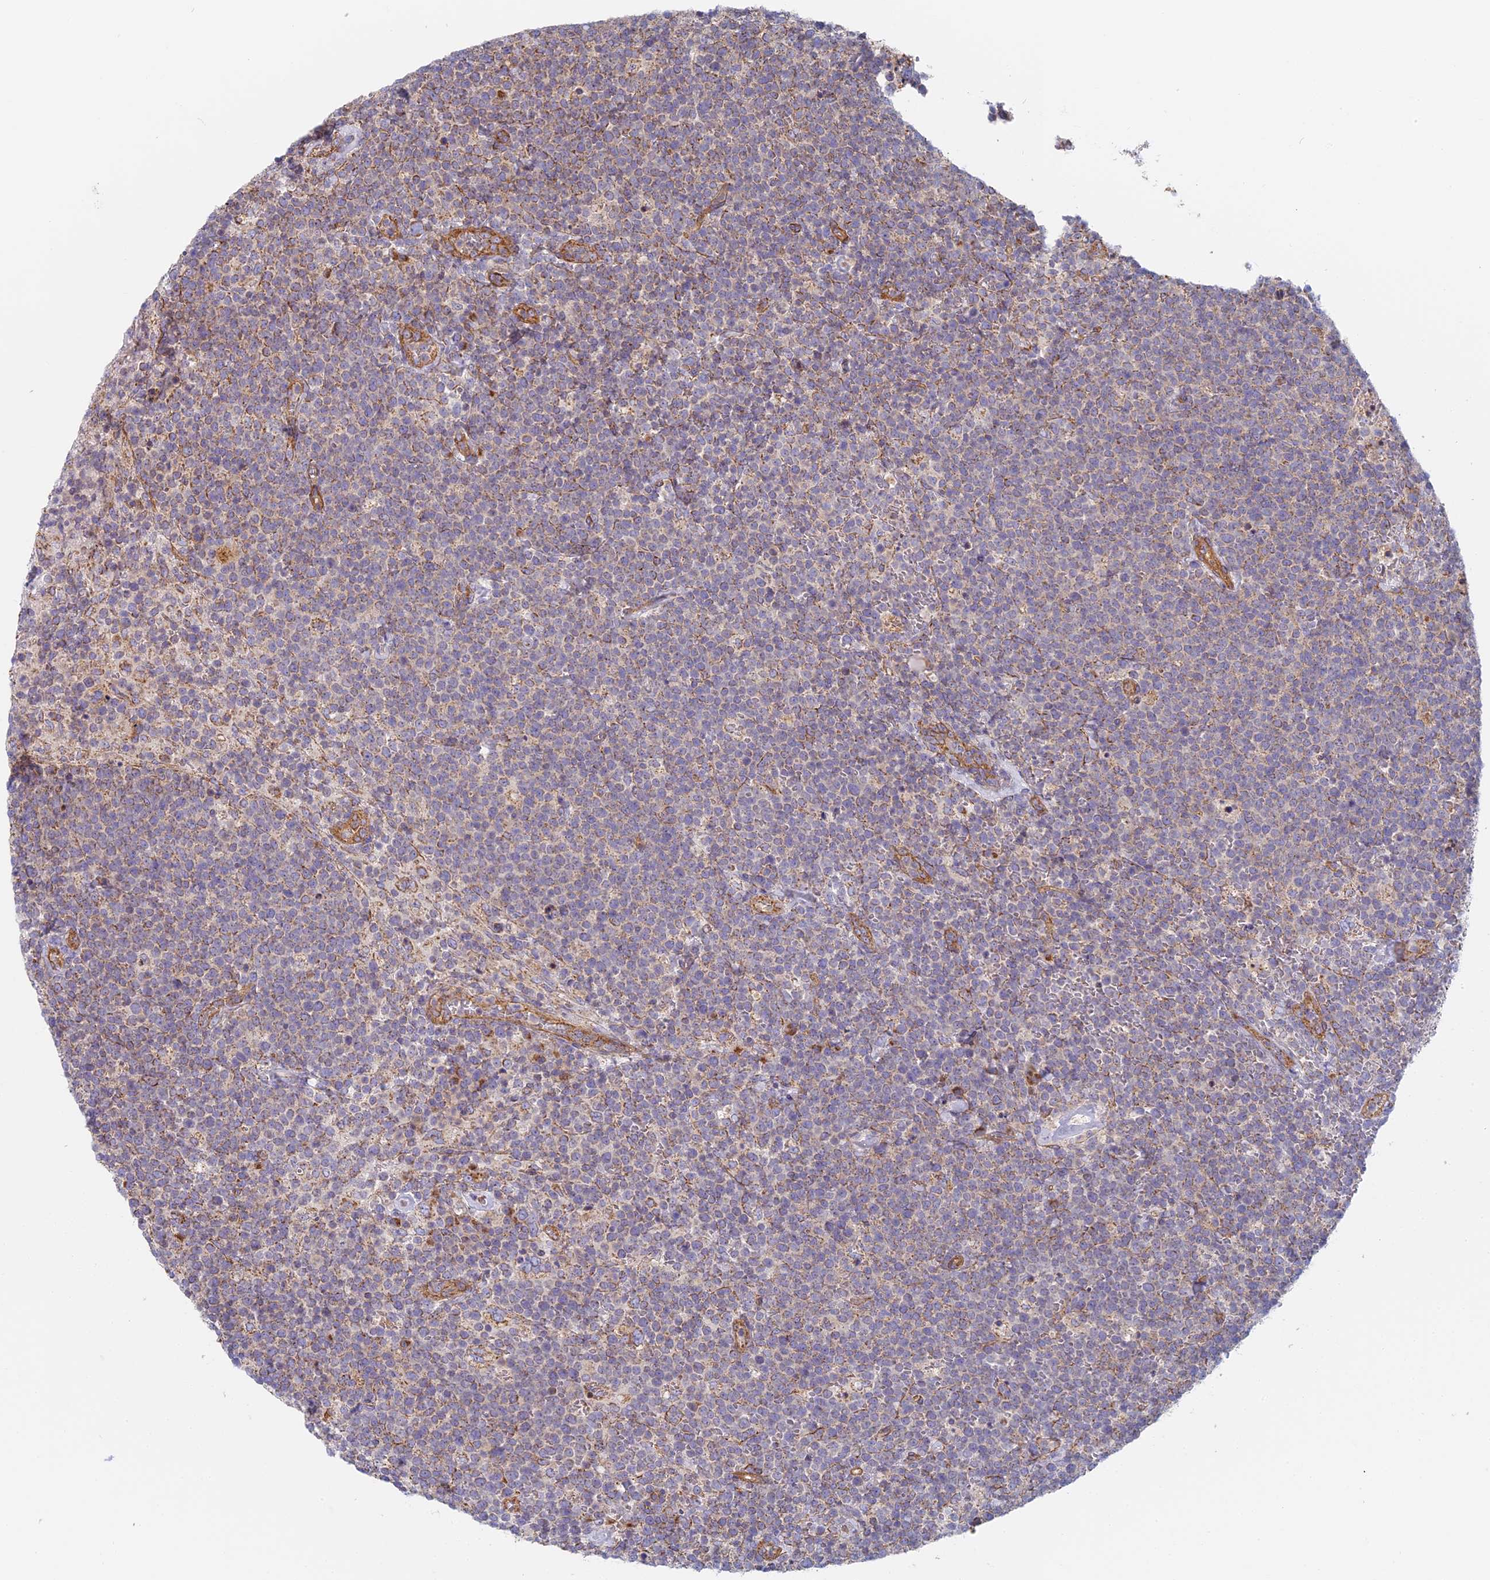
{"staining": {"intensity": "weak", "quantity": "<25%", "location": "cytoplasmic/membranous"}, "tissue": "lymphoma", "cell_type": "Tumor cells", "image_type": "cancer", "snomed": [{"axis": "morphology", "description": "Malignant lymphoma, non-Hodgkin's type, High grade"}, {"axis": "topography", "description": "Lymph node"}], "caption": "Immunohistochemistry (IHC) image of malignant lymphoma, non-Hodgkin's type (high-grade) stained for a protein (brown), which displays no expression in tumor cells. (DAB (3,3'-diaminobenzidine) immunohistochemistry, high magnification).", "gene": "DDA1", "patient": {"sex": "male", "age": 61}}